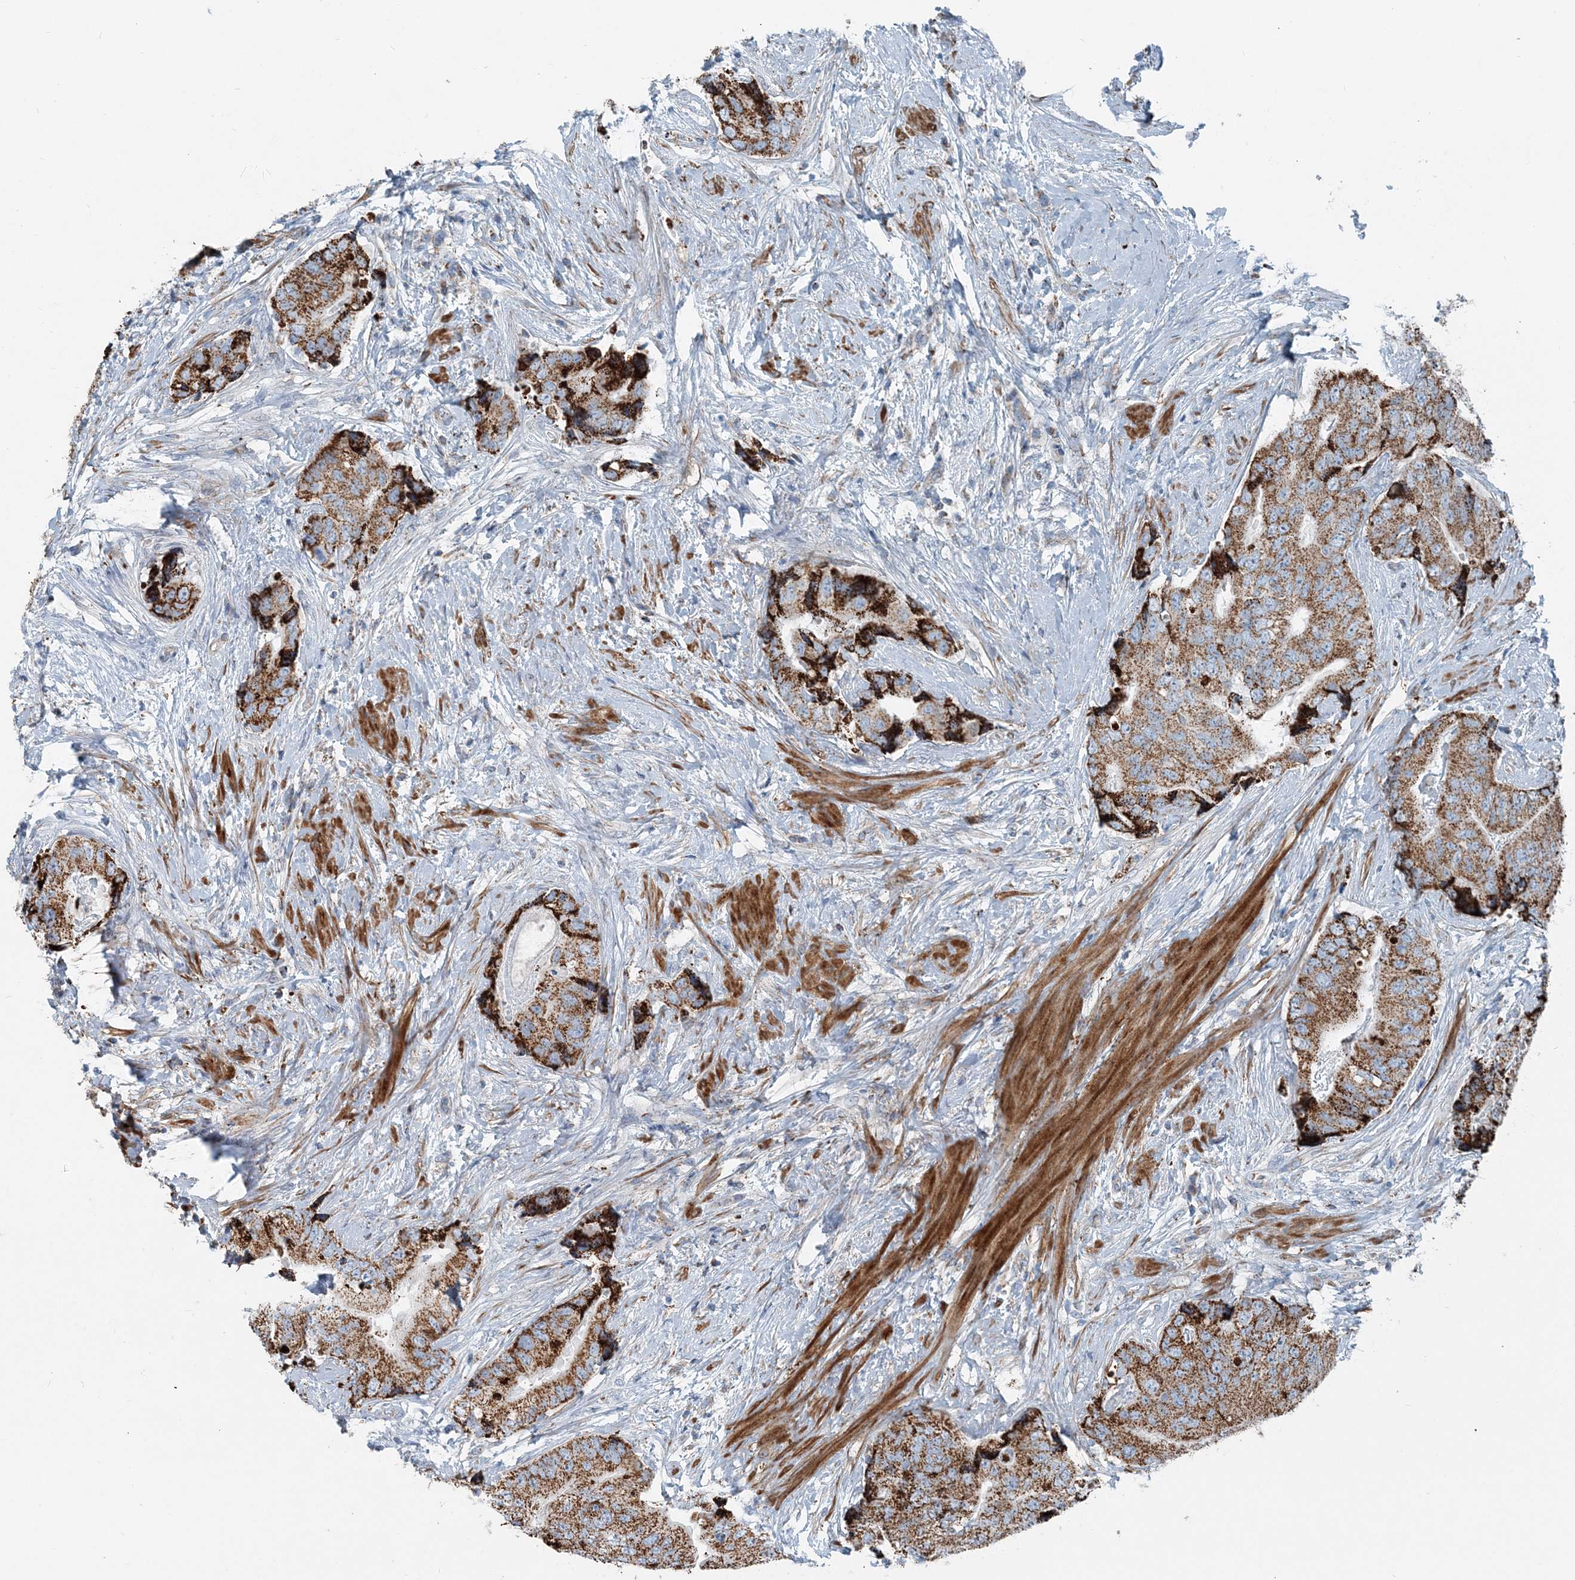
{"staining": {"intensity": "strong", "quantity": ">75%", "location": "cytoplasmic/membranous"}, "tissue": "prostate cancer", "cell_type": "Tumor cells", "image_type": "cancer", "snomed": [{"axis": "morphology", "description": "Adenocarcinoma, High grade"}, {"axis": "topography", "description": "Prostate"}], "caption": "There is high levels of strong cytoplasmic/membranous expression in tumor cells of prostate adenocarcinoma (high-grade), as demonstrated by immunohistochemical staining (brown color).", "gene": "INTU", "patient": {"sex": "male", "age": 70}}